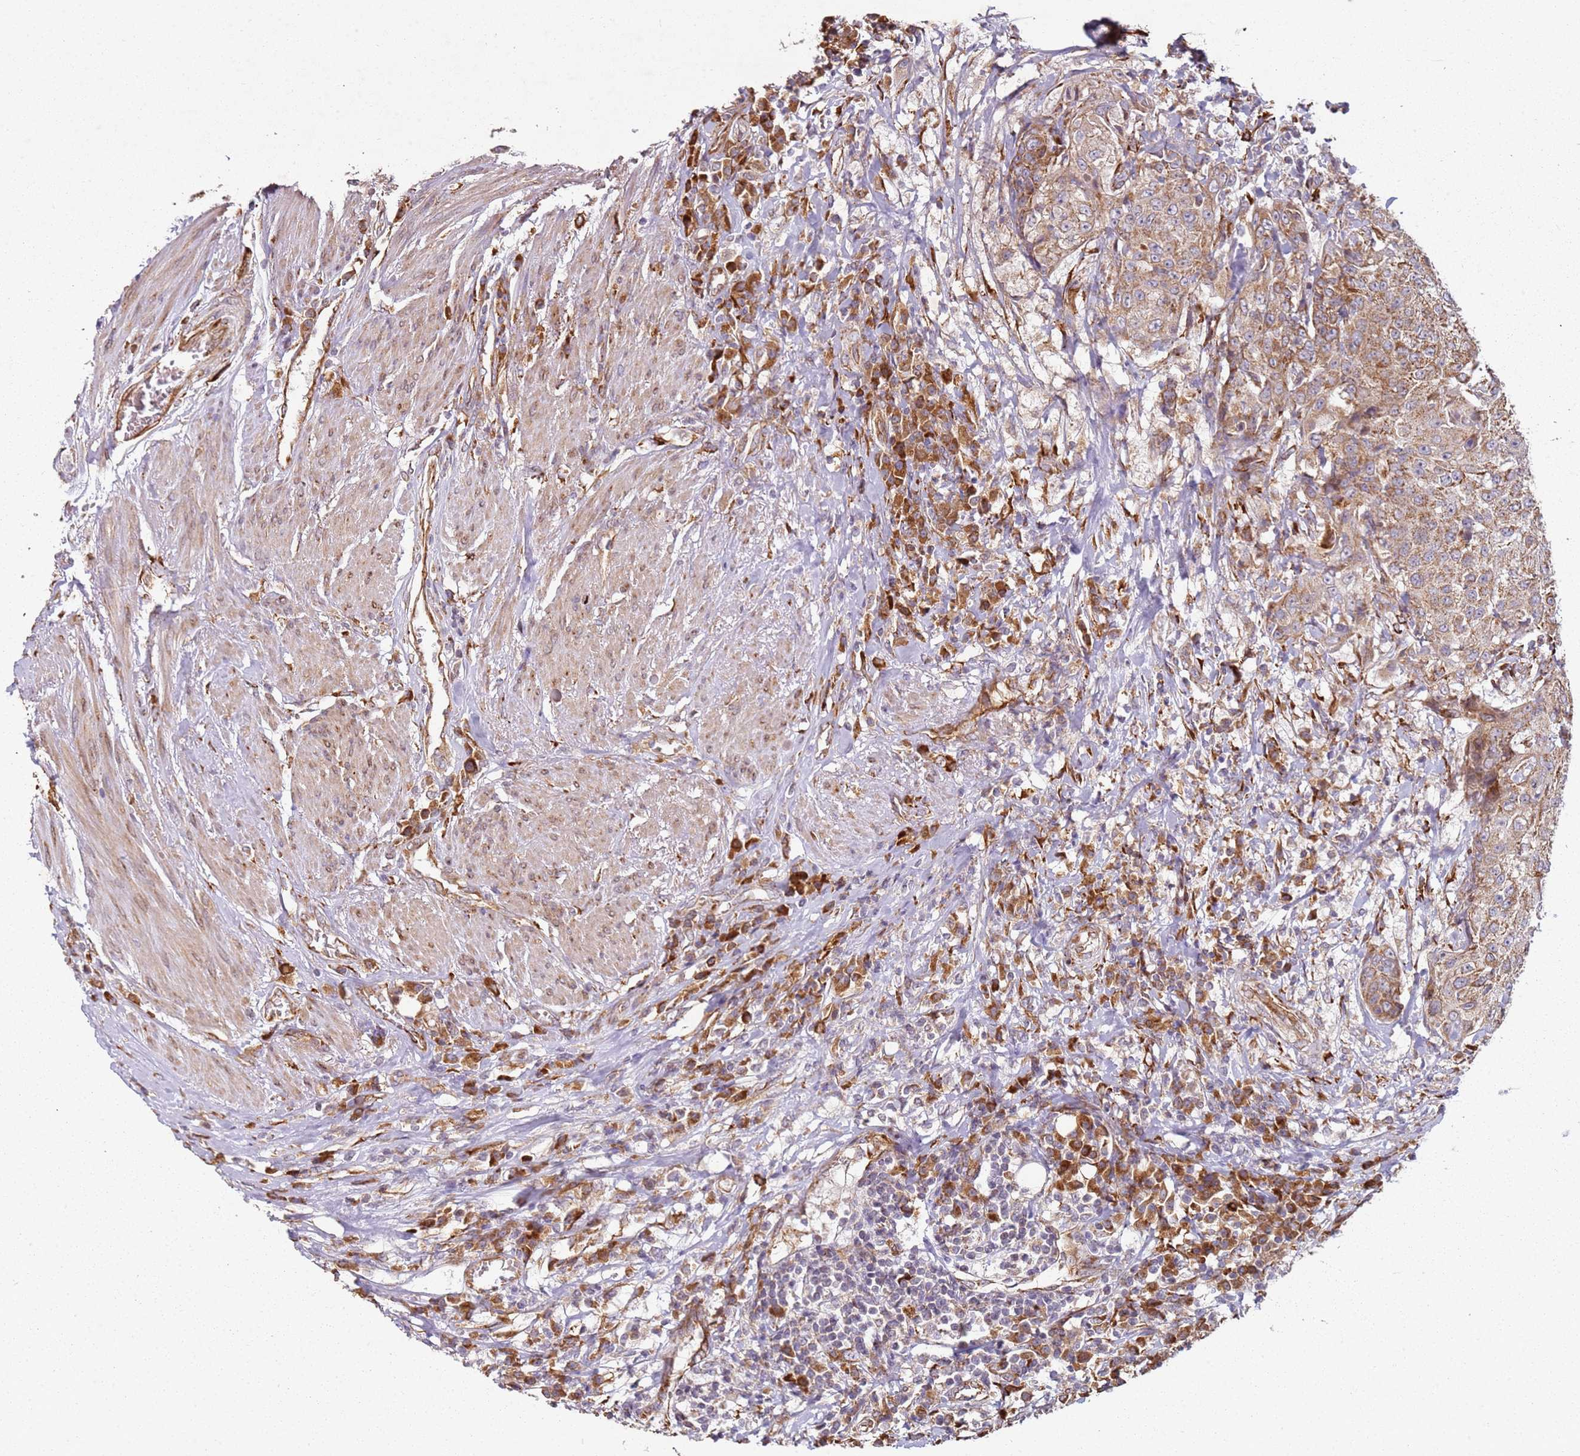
{"staining": {"intensity": "moderate", "quantity": ">75%", "location": "cytoplasmic/membranous"}, "tissue": "urothelial cancer", "cell_type": "Tumor cells", "image_type": "cancer", "snomed": [{"axis": "morphology", "description": "Urothelial carcinoma, High grade"}, {"axis": "topography", "description": "Urinary bladder"}], "caption": "This photomicrograph reveals immunohistochemistry (IHC) staining of urothelial cancer, with medium moderate cytoplasmic/membranous positivity in approximately >75% of tumor cells.", "gene": "ARFRP1", "patient": {"sex": "female", "age": 63}}